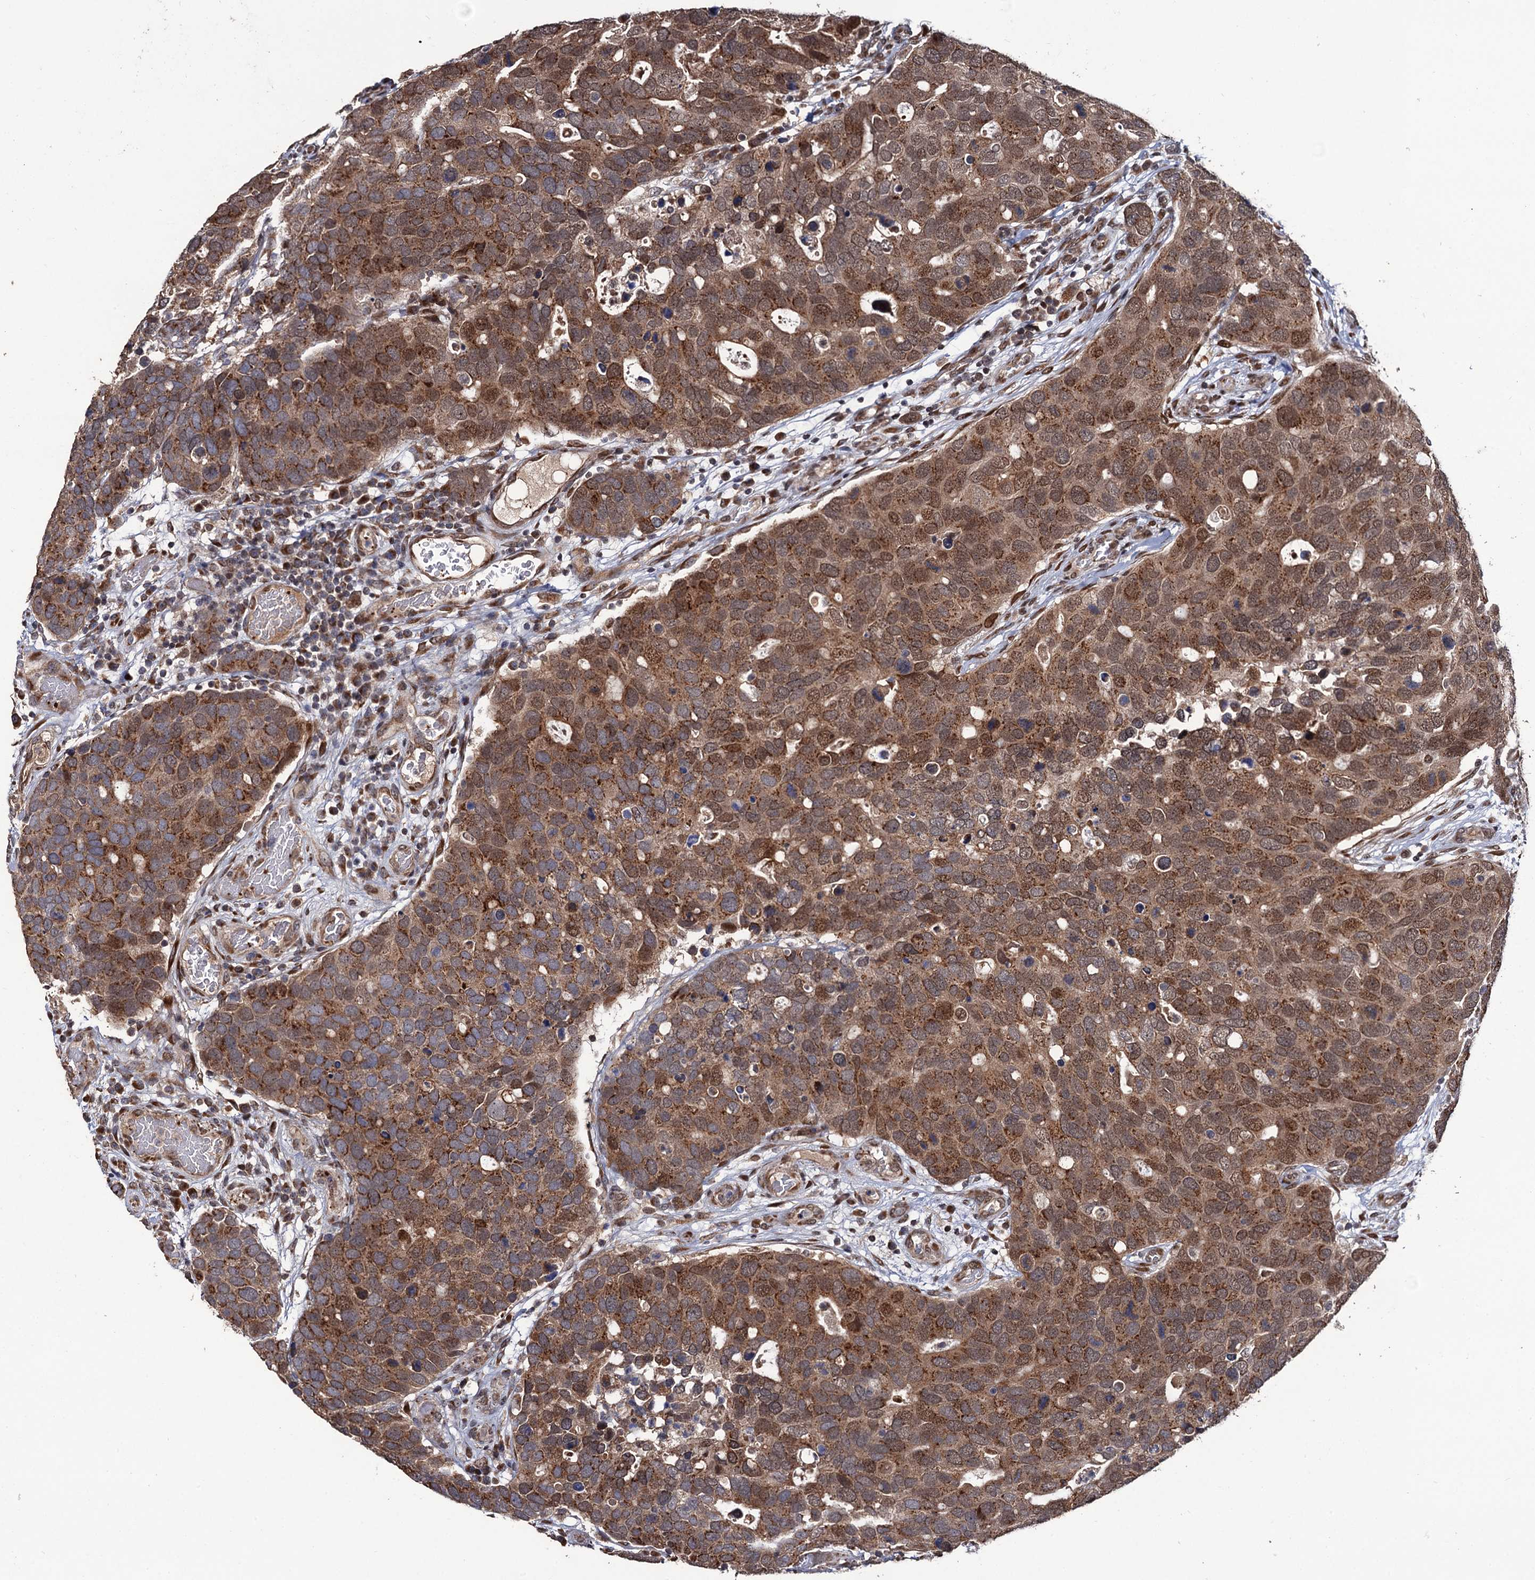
{"staining": {"intensity": "moderate", "quantity": ">75%", "location": "cytoplasmic/membranous,nuclear"}, "tissue": "breast cancer", "cell_type": "Tumor cells", "image_type": "cancer", "snomed": [{"axis": "morphology", "description": "Duct carcinoma"}, {"axis": "topography", "description": "Breast"}], "caption": "An immunohistochemistry (IHC) image of neoplastic tissue is shown. Protein staining in brown labels moderate cytoplasmic/membranous and nuclear positivity in intraductal carcinoma (breast) within tumor cells. (Stains: DAB in brown, nuclei in blue, Microscopy: brightfield microscopy at high magnification).", "gene": "LRRC63", "patient": {"sex": "female", "age": 83}}